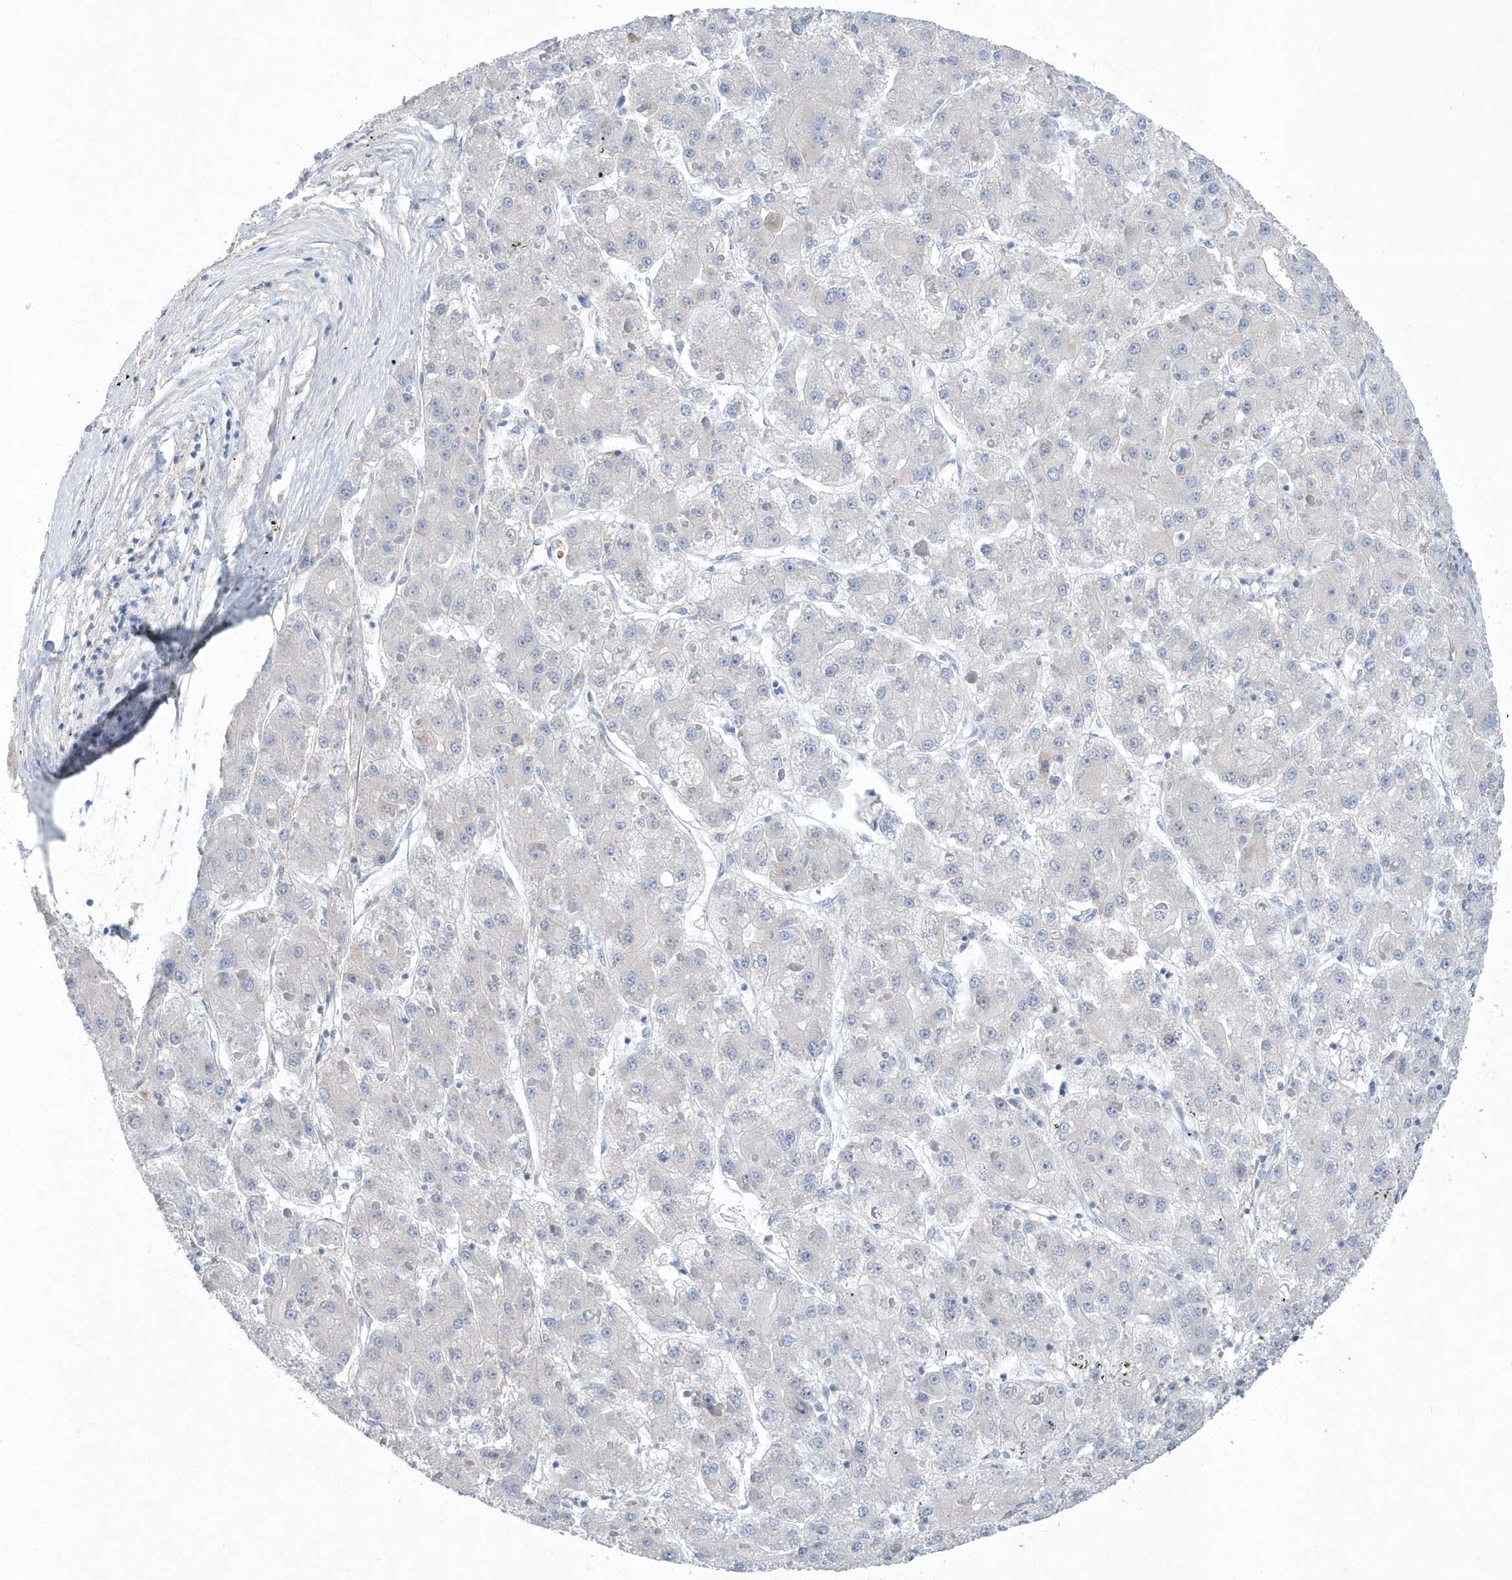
{"staining": {"intensity": "negative", "quantity": "none", "location": "none"}, "tissue": "liver cancer", "cell_type": "Tumor cells", "image_type": "cancer", "snomed": [{"axis": "morphology", "description": "Carcinoma, Hepatocellular, NOS"}, {"axis": "topography", "description": "Liver"}], "caption": "Human liver cancer stained for a protein using immunohistochemistry (IHC) exhibits no positivity in tumor cells.", "gene": "SPATA18", "patient": {"sex": "female", "age": 73}}